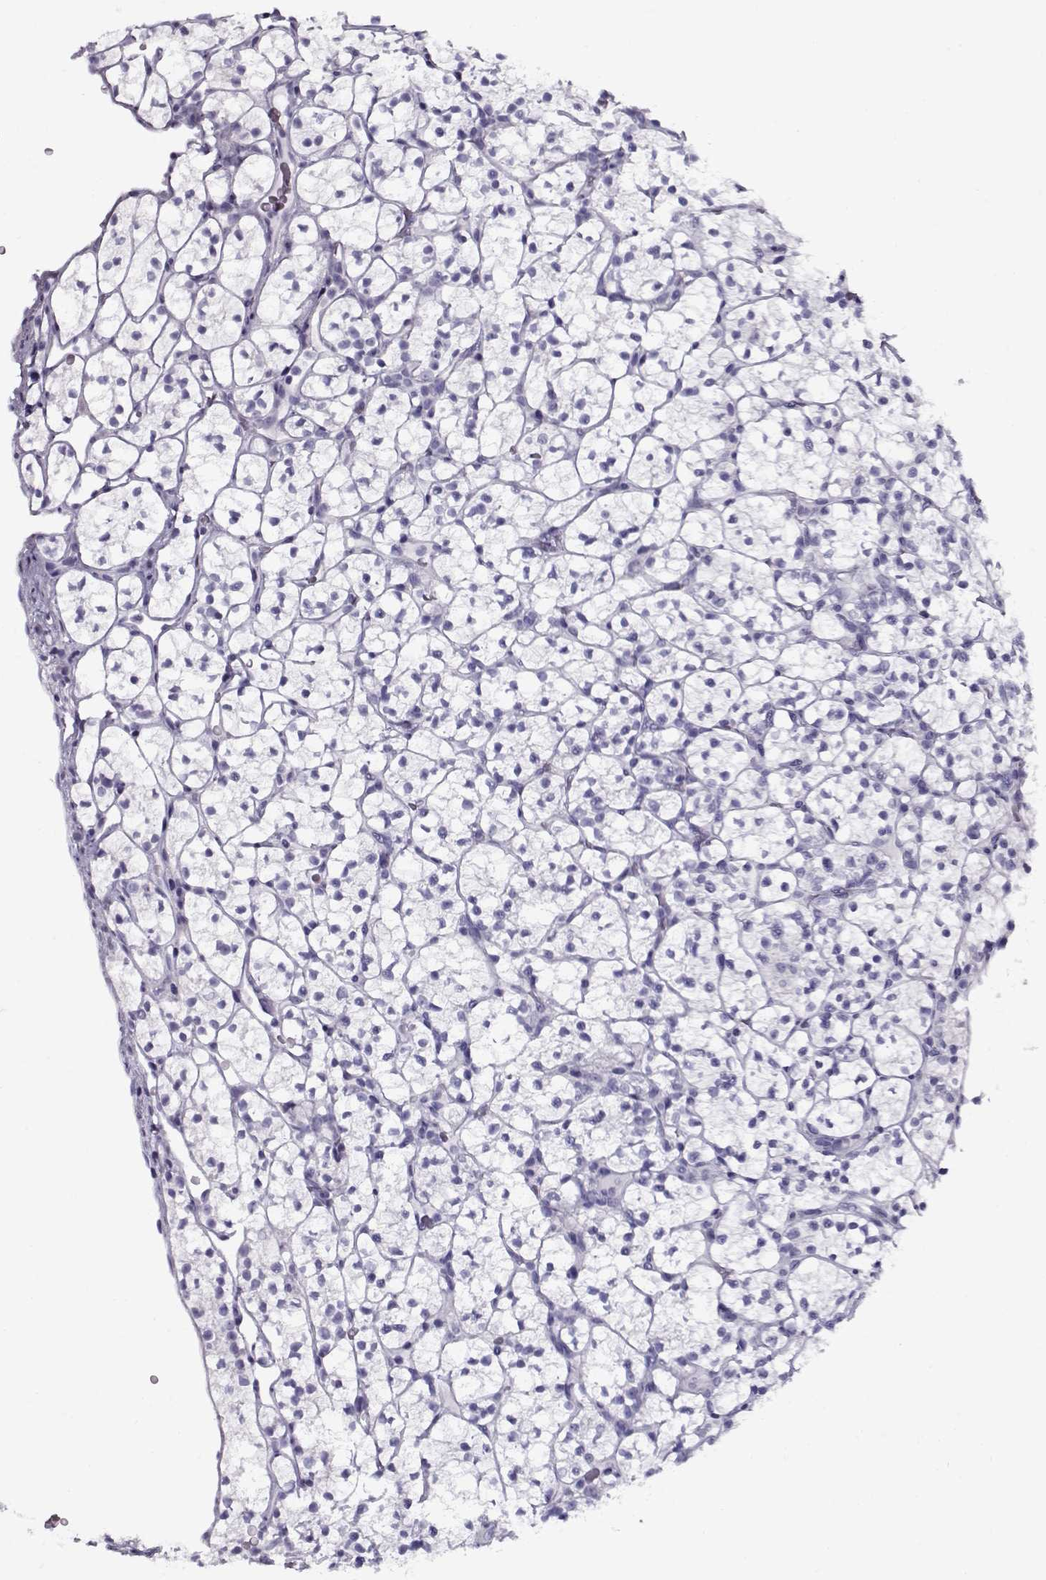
{"staining": {"intensity": "negative", "quantity": "none", "location": "none"}, "tissue": "renal cancer", "cell_type": "Tumor cells", "image_type": "cancer", "snomed": [{"axis": "morphology", "description": "Adenocarcinoma, NOS"}, {"axis": "topography", "description": "Kidney"}], "caption": "Adenocarcinoma (renal) was stained to show a protein in brown. There is no significant expression in tumor cells. (Stains: DAB IHC with hematoxylin counter stain, Microscopy: brightfield microscopy at high magnification).", "gene": "GAGE2A", "patient": {"sex": "female", "age": 89}}